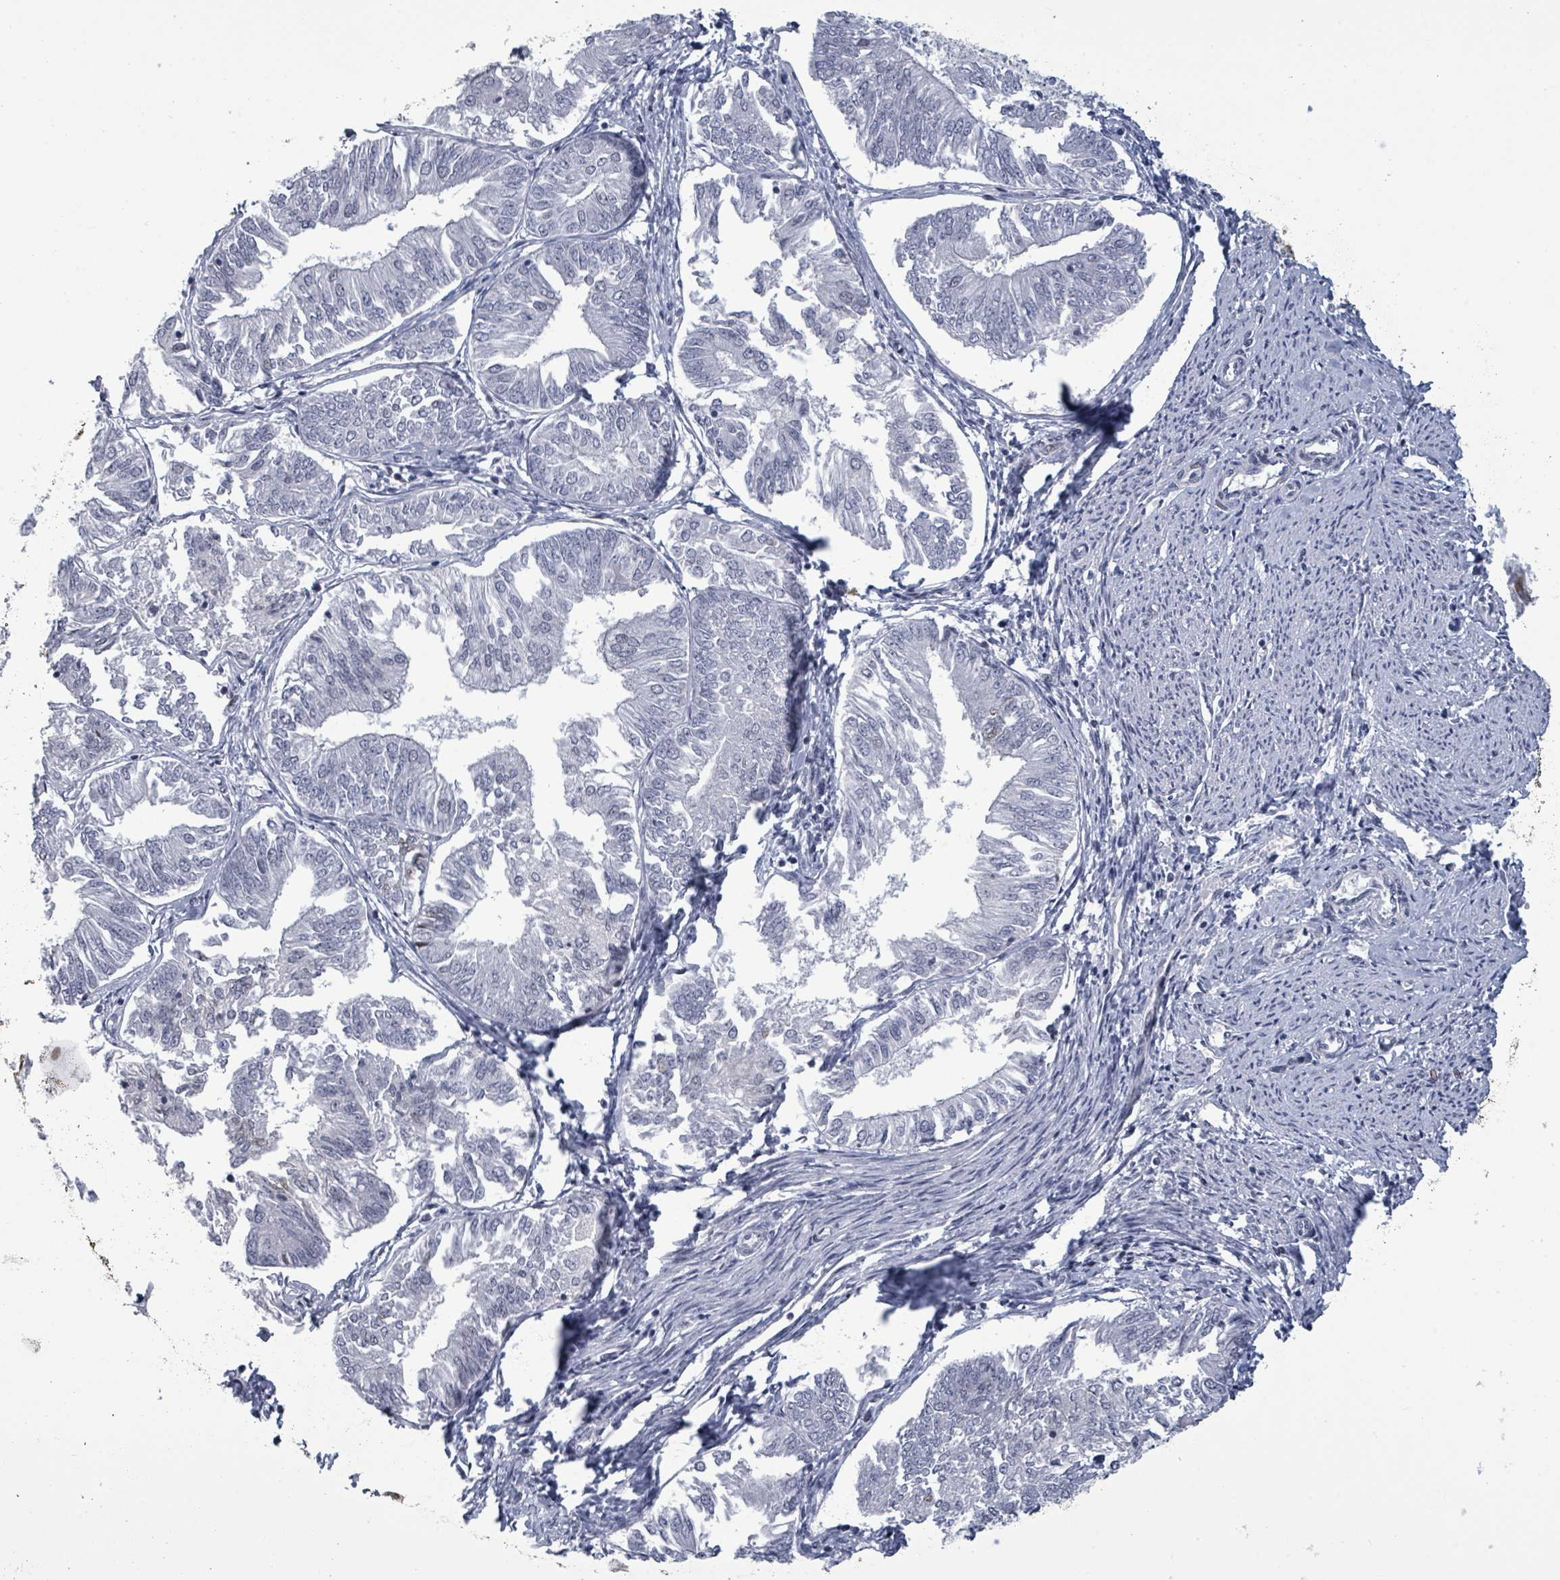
{"staining": {"intensity": "negative", "quantity": "none", "location": "none"}, "tissue": "endometrial cancer", "cell_type": "Tumor cells", "image_type": "cancer", "snomed": [{"axis": "morphology", "description": "Adenocarcinoma, NOS"}, {"axis": "topography", "description": "Endometrium"}], "caption": "An image of human adenocarcinoma (endometrial) is negative for staining in tumor cells. (IHC, brightfield microscopy, high magnification).", "gene": "ERCC5", "patient": {"sex": "female", "age": 58}}